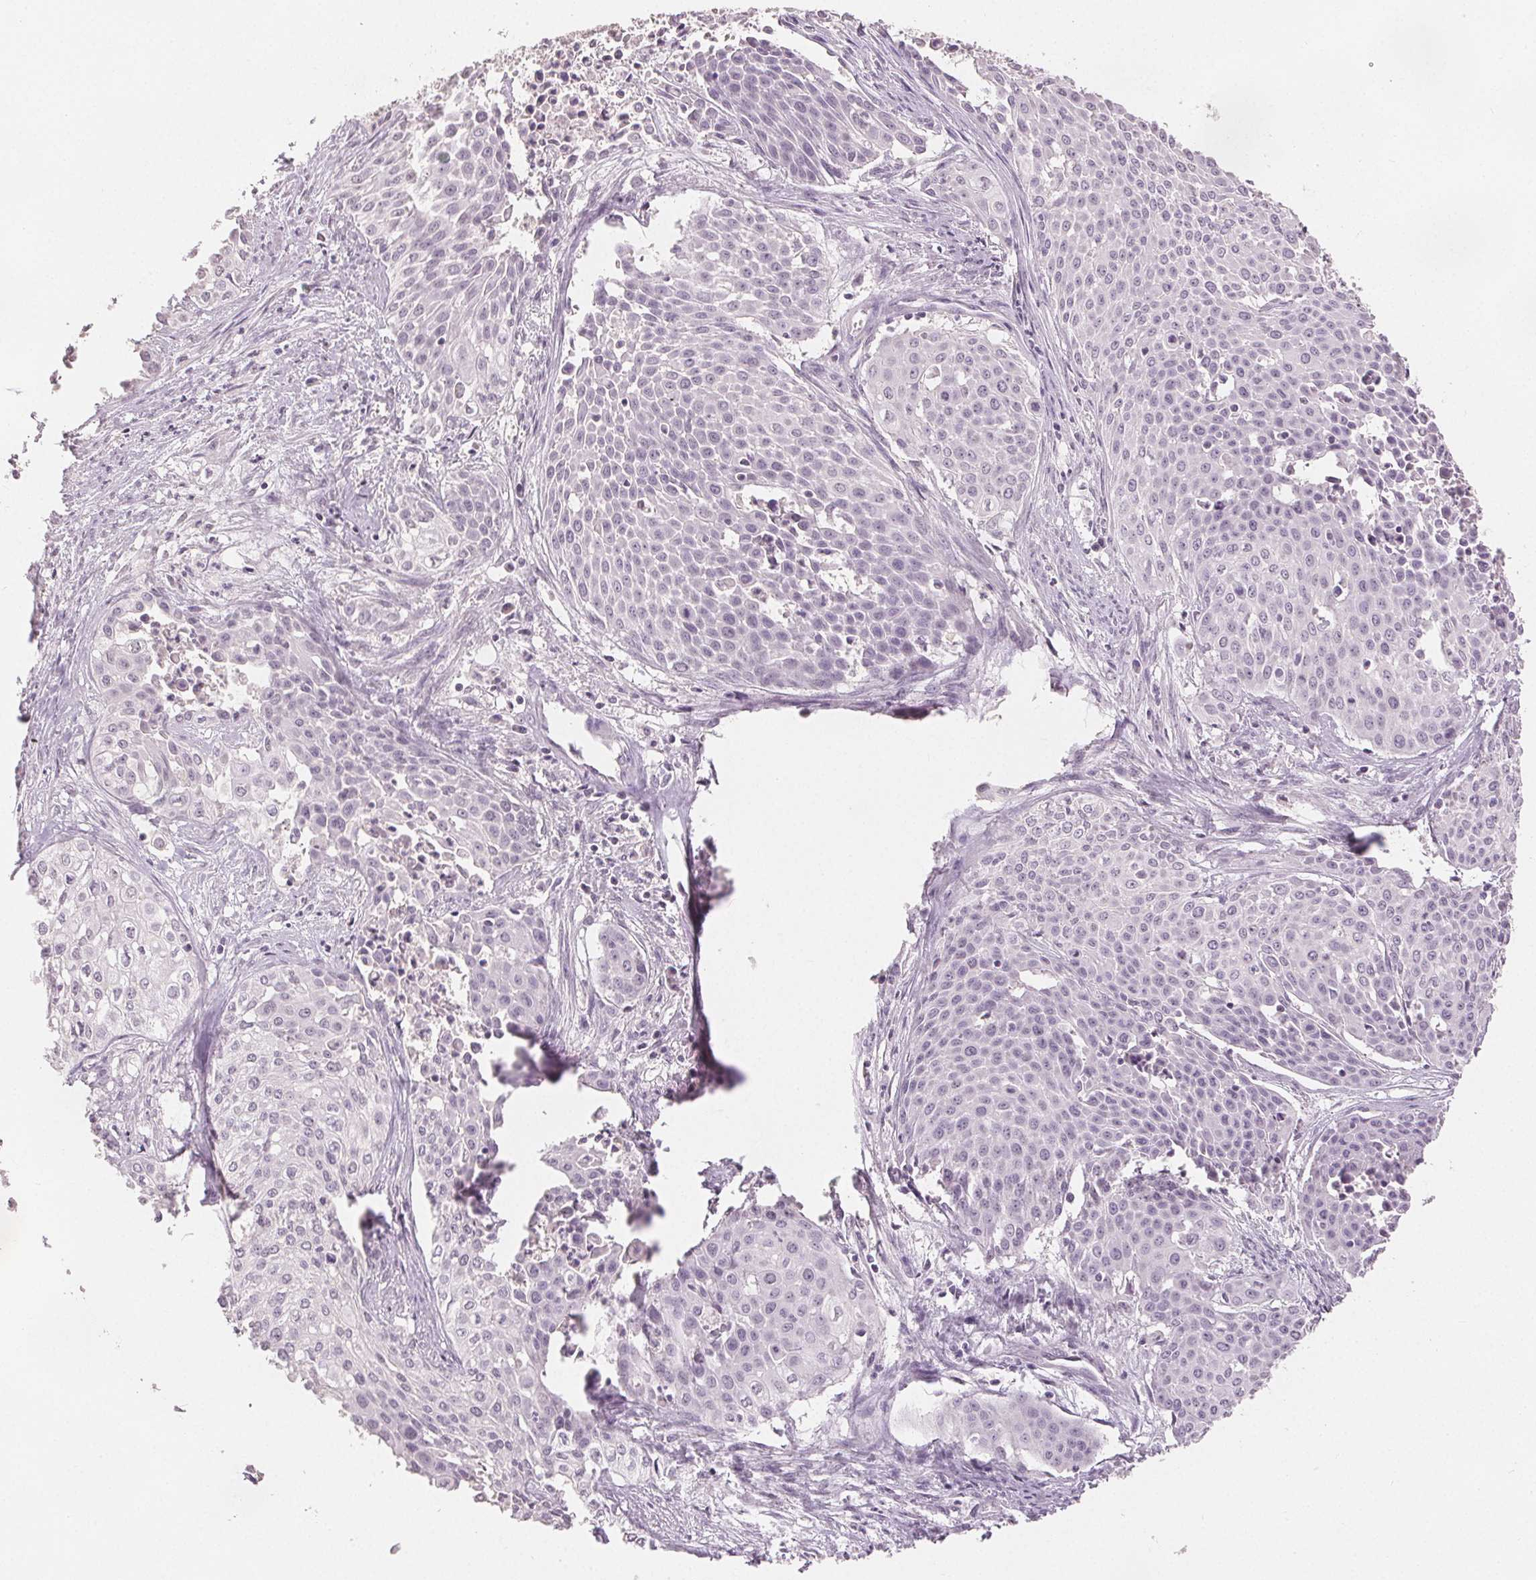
{"staining": {"intensity": "negative", "quantity": "none", "location": "none"}, "tissue": "cervical cancer", "cell_type": "Tumor cells", "image_type": "cancer", "snomed": [{"axis": "morphology", "description": "Squamous cell carcinoma, NOS"}, {"axis": "topography", "description": "Cervix"}], "caption": "IHC micrograph of cervical squamous cell carcinoma stained for a protein (brown), which exhibits no positivity in tumor cells.", "gene": "SLC27A5", "patient": {"sex": "female", "age": 39}}